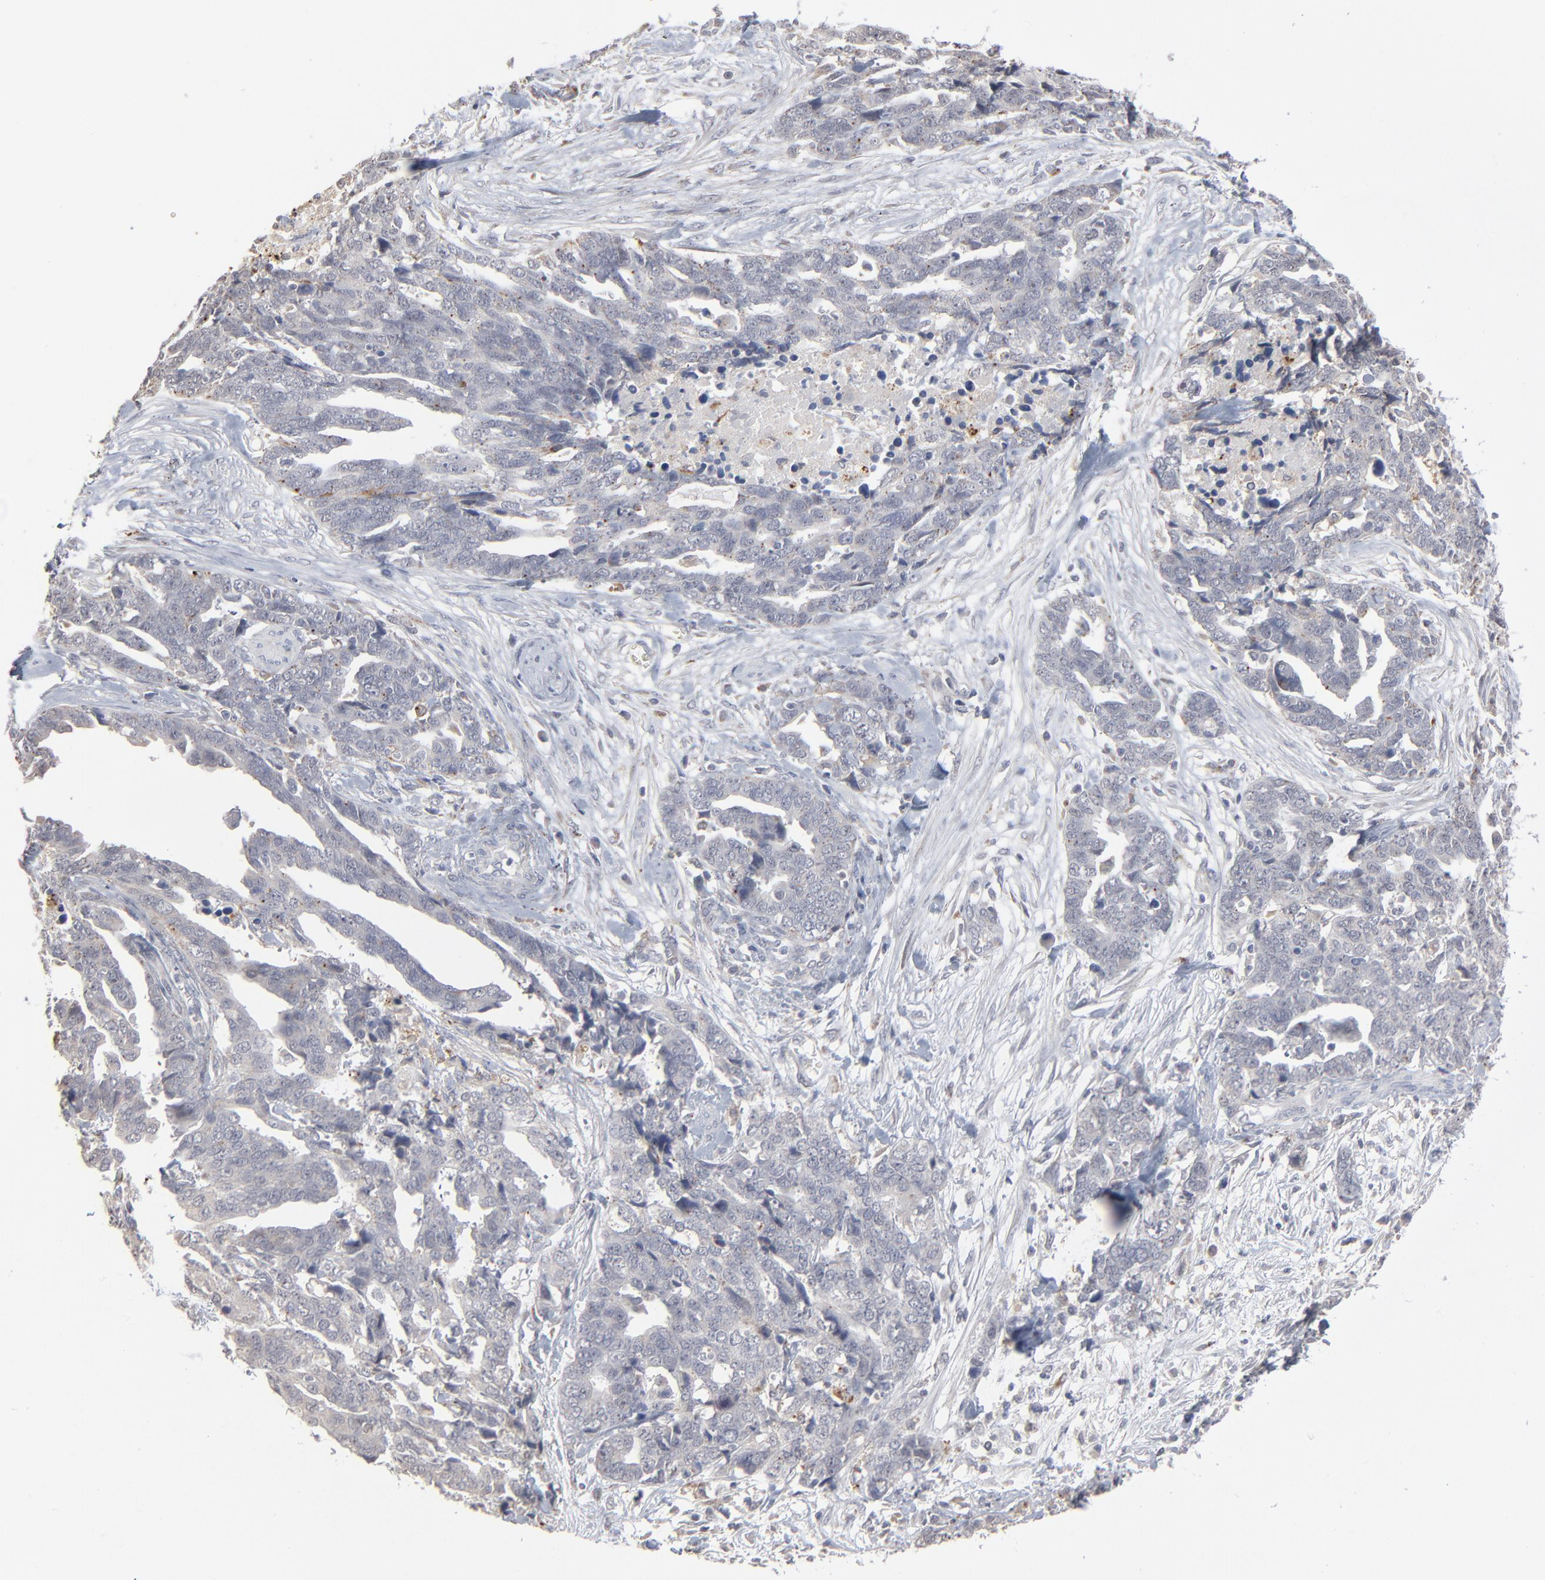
{"staining": {"intensity": "negative", "quantity": "none", "location": "none"}, "tissue": "ovarian cancer", "cell_type": "Tumor cells", "image_type": "cancer", "snomed": [{"axis": "morphology", "description": "Normal tissue, NOS"}, {"axis": "morphology", "description": "Cystadenocarcinoma, serous, NOS"}, {"axis": "topography", "description": "Fallopian tube"}, {"axis": "topography", "description": "Ovary"}], "caption": "Tumor cells are negative for brown protein staining in ovarian serous cystadenocarcinoma.", "gene": "POMT2", "patient": {"sex": "female", "age": 56}}